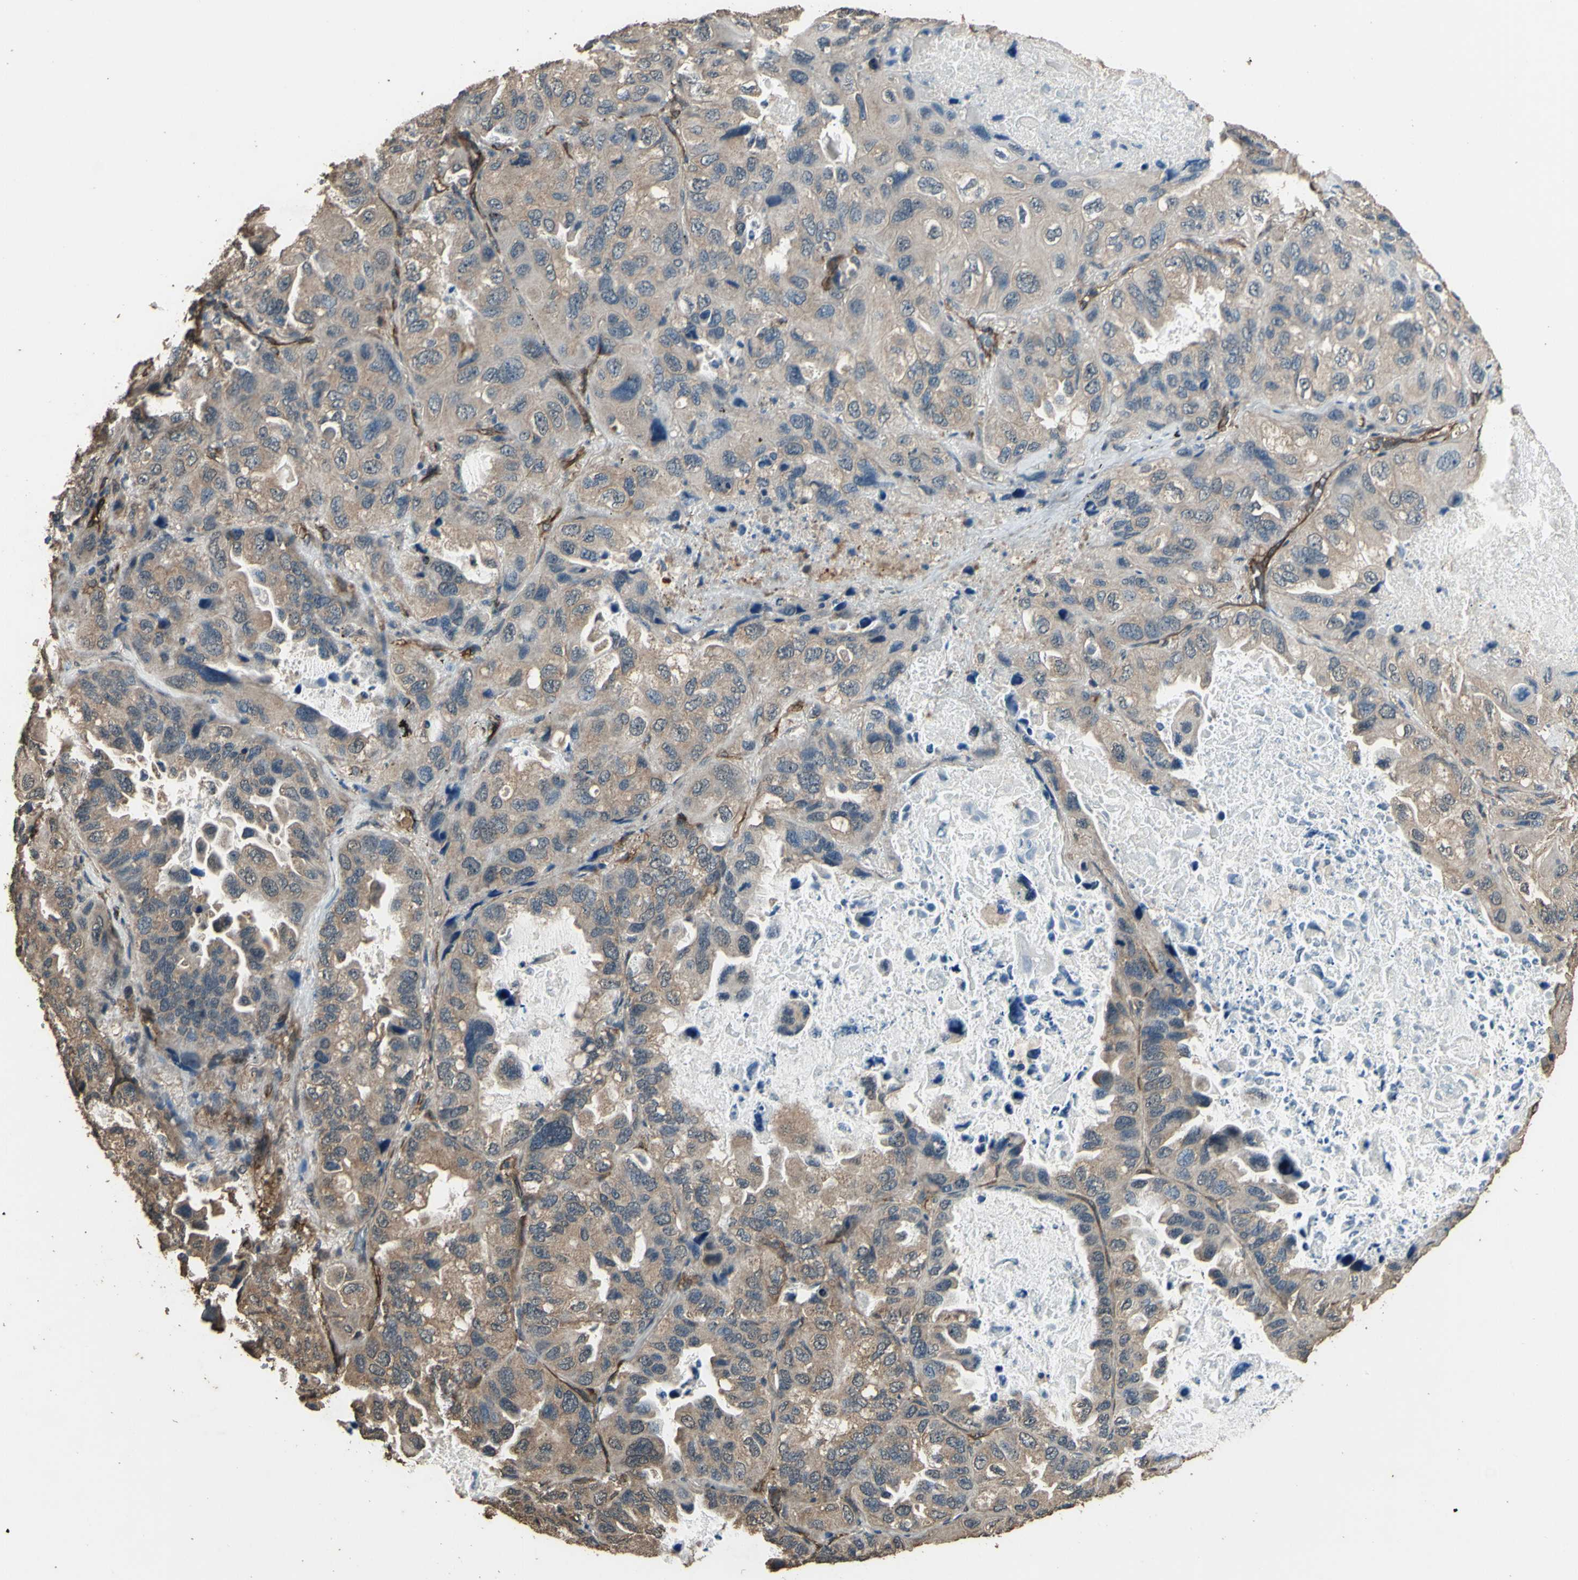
{"staining": {"intensity": "weak", "quantity": ">75%", "location": "cytoplasmic/membranous"}, "tissue": "lung cancer", "cell_type": "Tumor cells", "image_type": "cancer", "snomed": [{"axis": "morphology", "description": "Squamous cell carcinoma, NOS"}, {"axis": "topography", "description": "Lung"}], "caption": "Weak cytoplasmic/membranous protein expression is identified in about >75% of tumor cells in lung cancer.", "gene": "TSPO", "patient": {"sex": "female", "age": 73}}